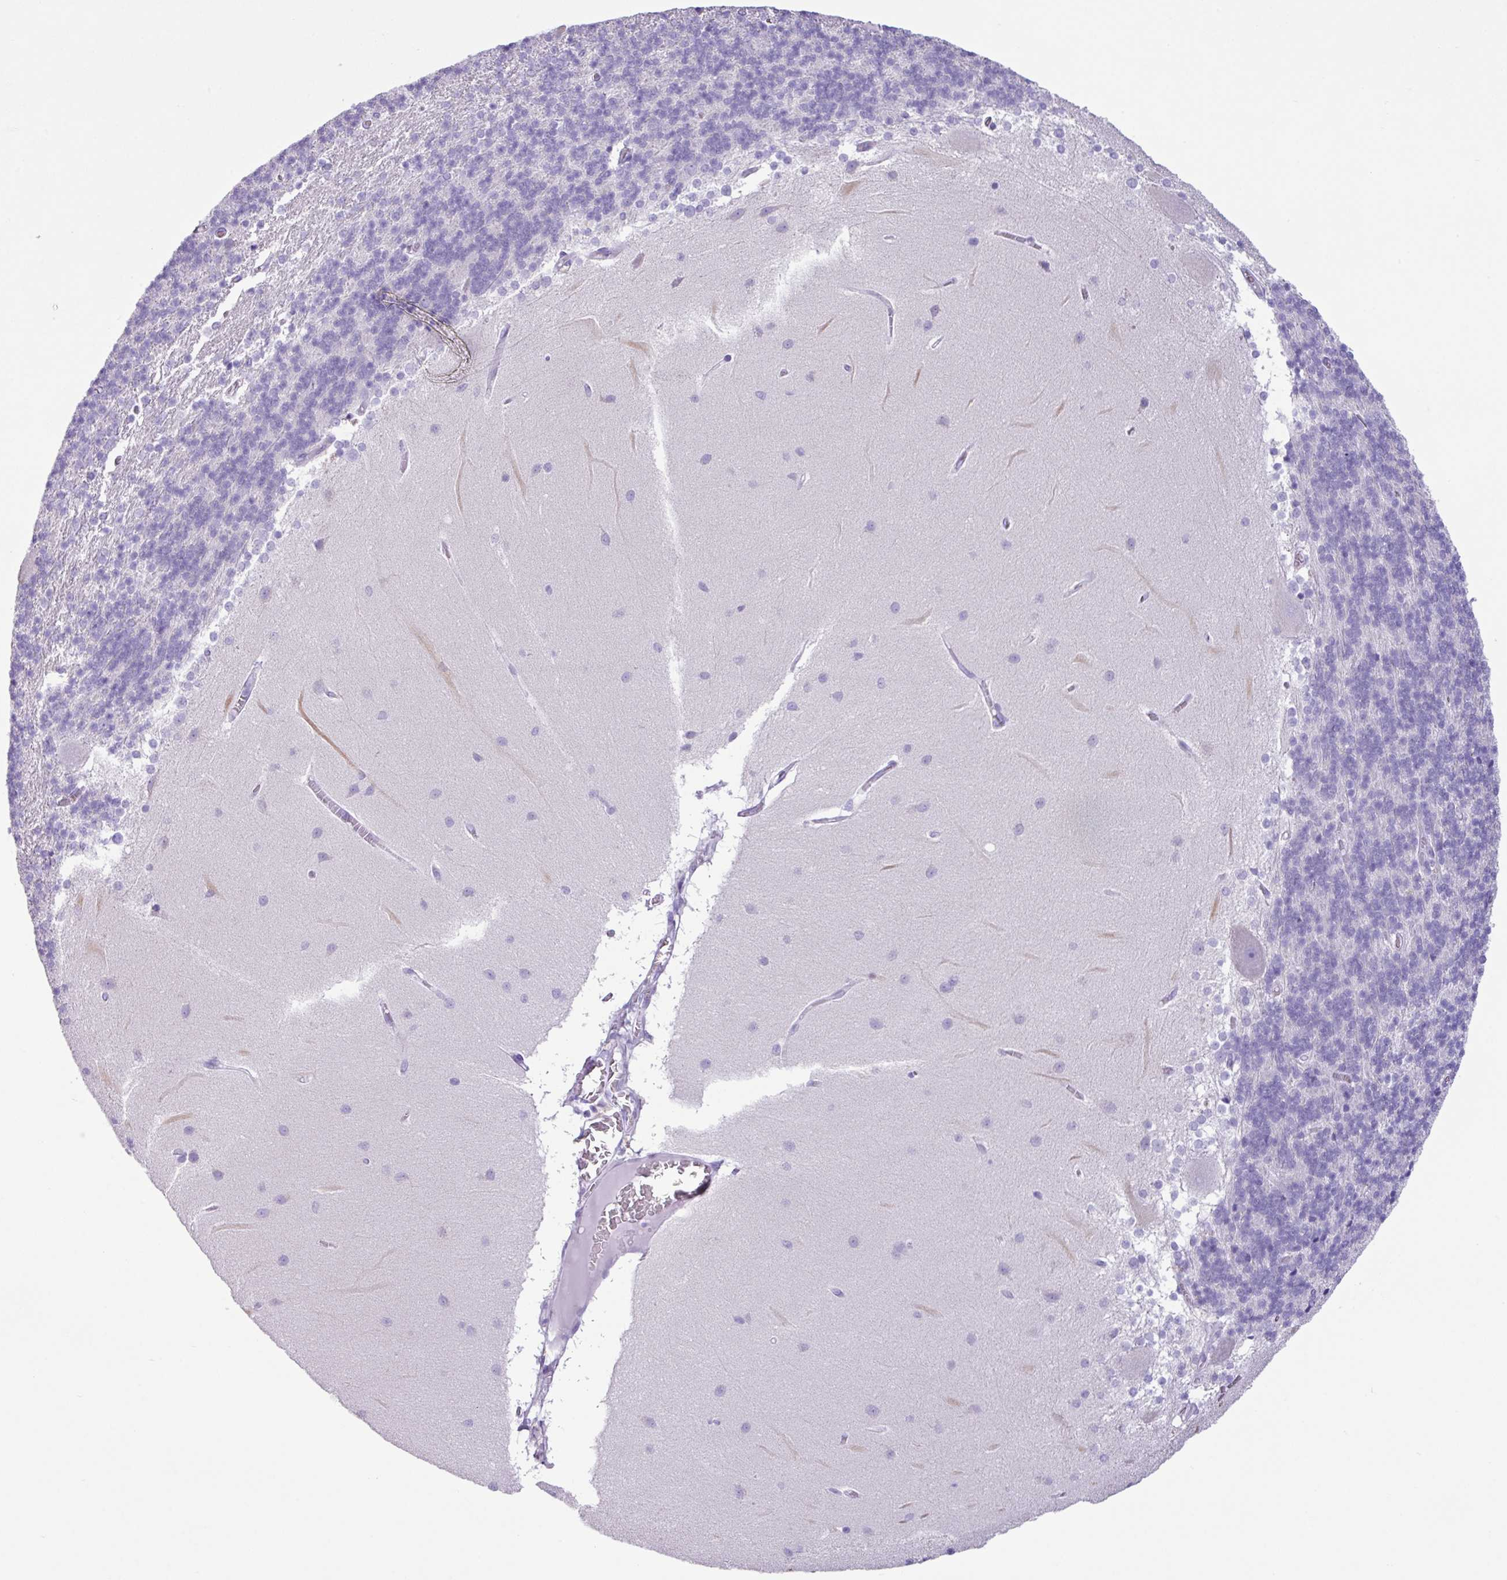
{"staining": {"intensity": "negative", "quantity": "none", "location": "none"}, "tissue": "cerebellum", "cell_type": "Cells in granular layer", "image_type": "normal", "snomed": [{"axis": "morphology", "description": "Normal tissue, NOS"}, {"axis": "topography", "description": "Cerebellum"}], "caption": "Histopathology image shows no significant protein expression in cells in granular layer of unremarkable cerebellum.", "gene": "AGO3", "patient": {"sex": "female", "age": 54}}